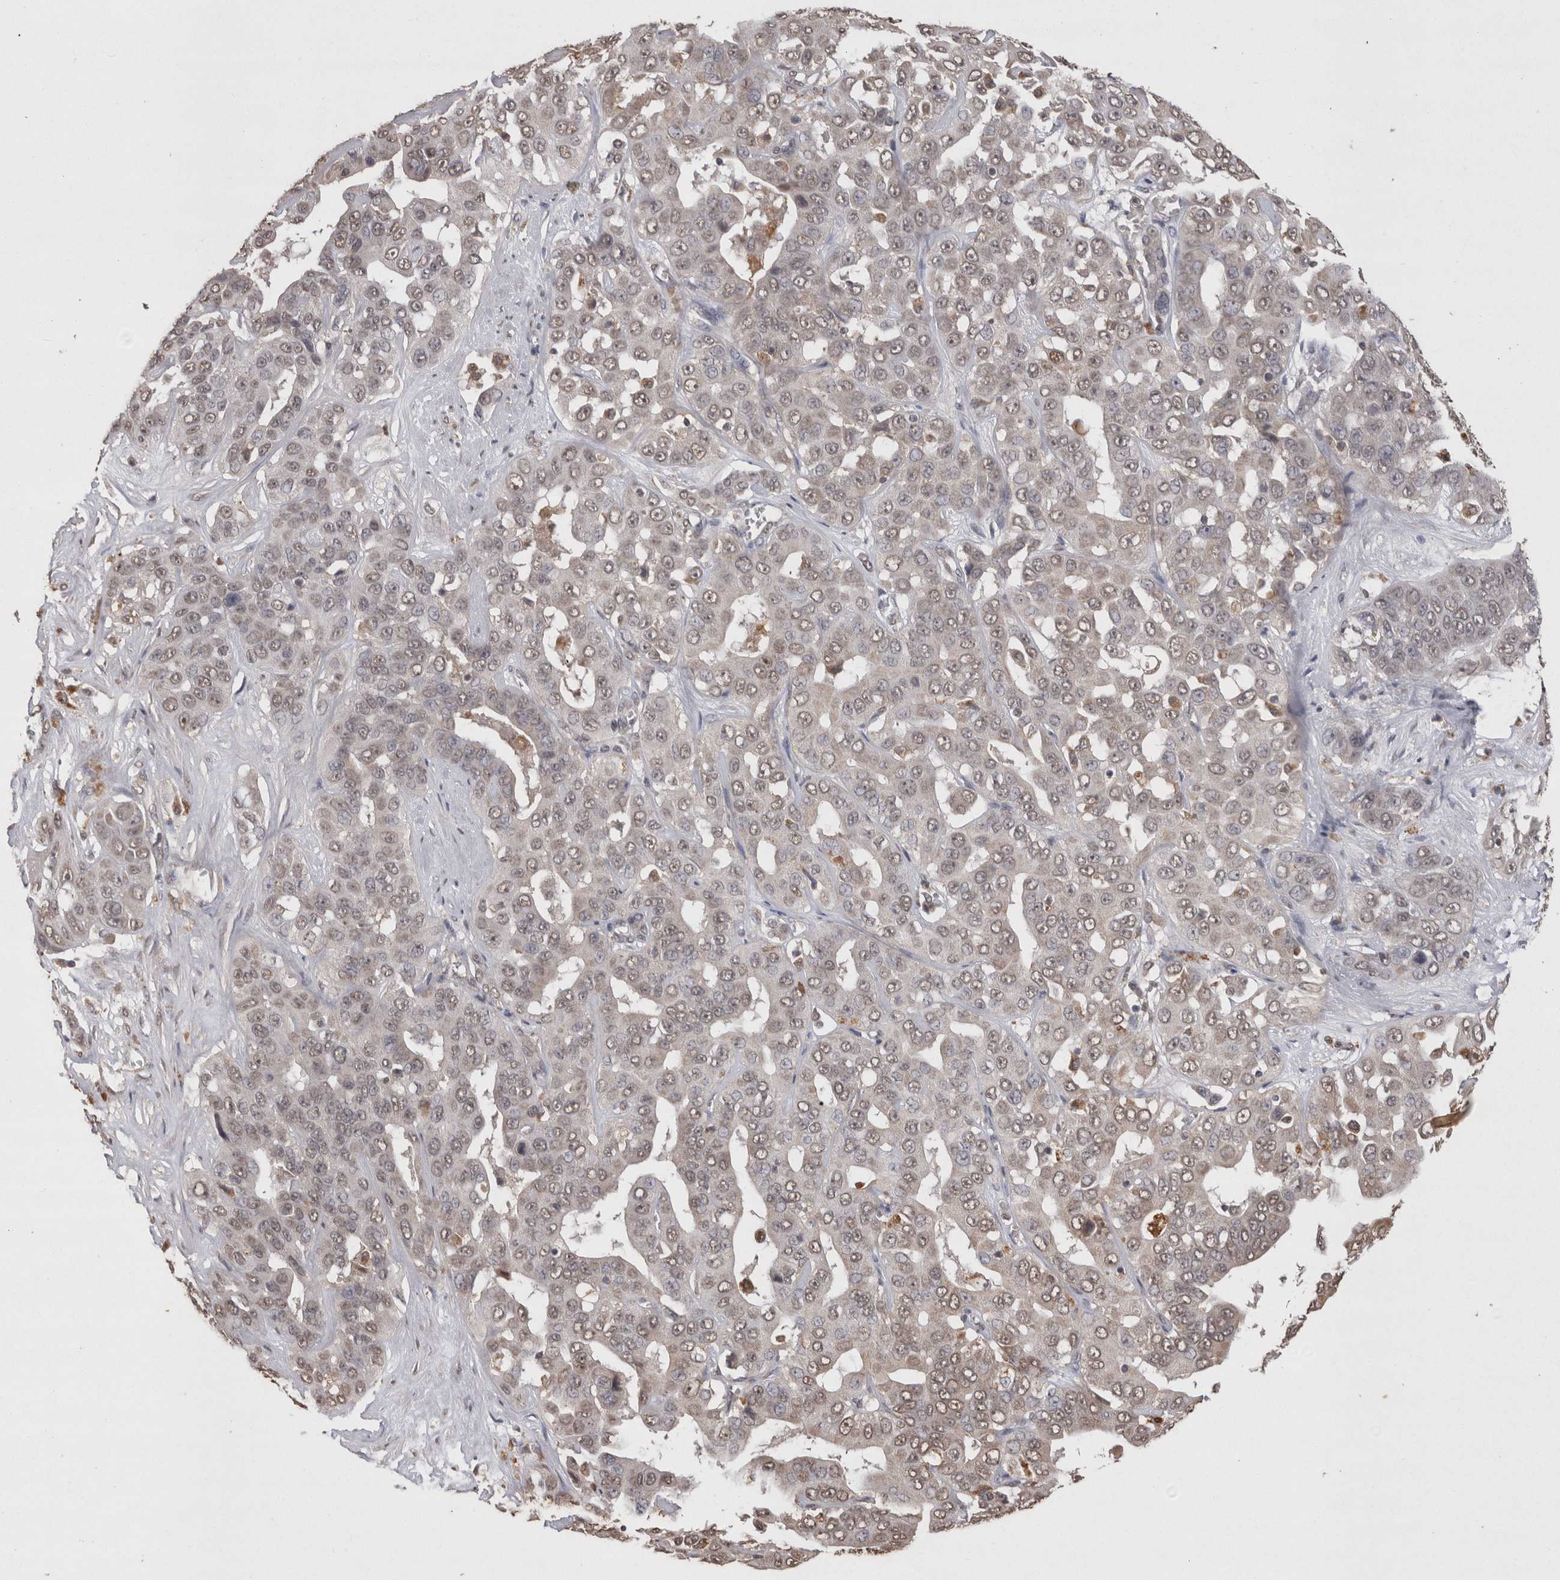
{"staining": {"intensity": "weak", "quantity": "<25%", "location": "nuclear"}, "tissue": "liver cancer", "cell_type": "Tumor cells", "image_type": "cancer", "snomed": [{"axis": "morphology", "description": "Cholangiocarcinoma"}, {"axis": "topography", "description": "Liver"}], "caption": "DAB immunohistochemical staining of liver cancer (cholangiocarcinoma) displays no significant positivity in tumor cells.", "gene": "GRK5", "patient": {"sex": "female", "age": 52}}